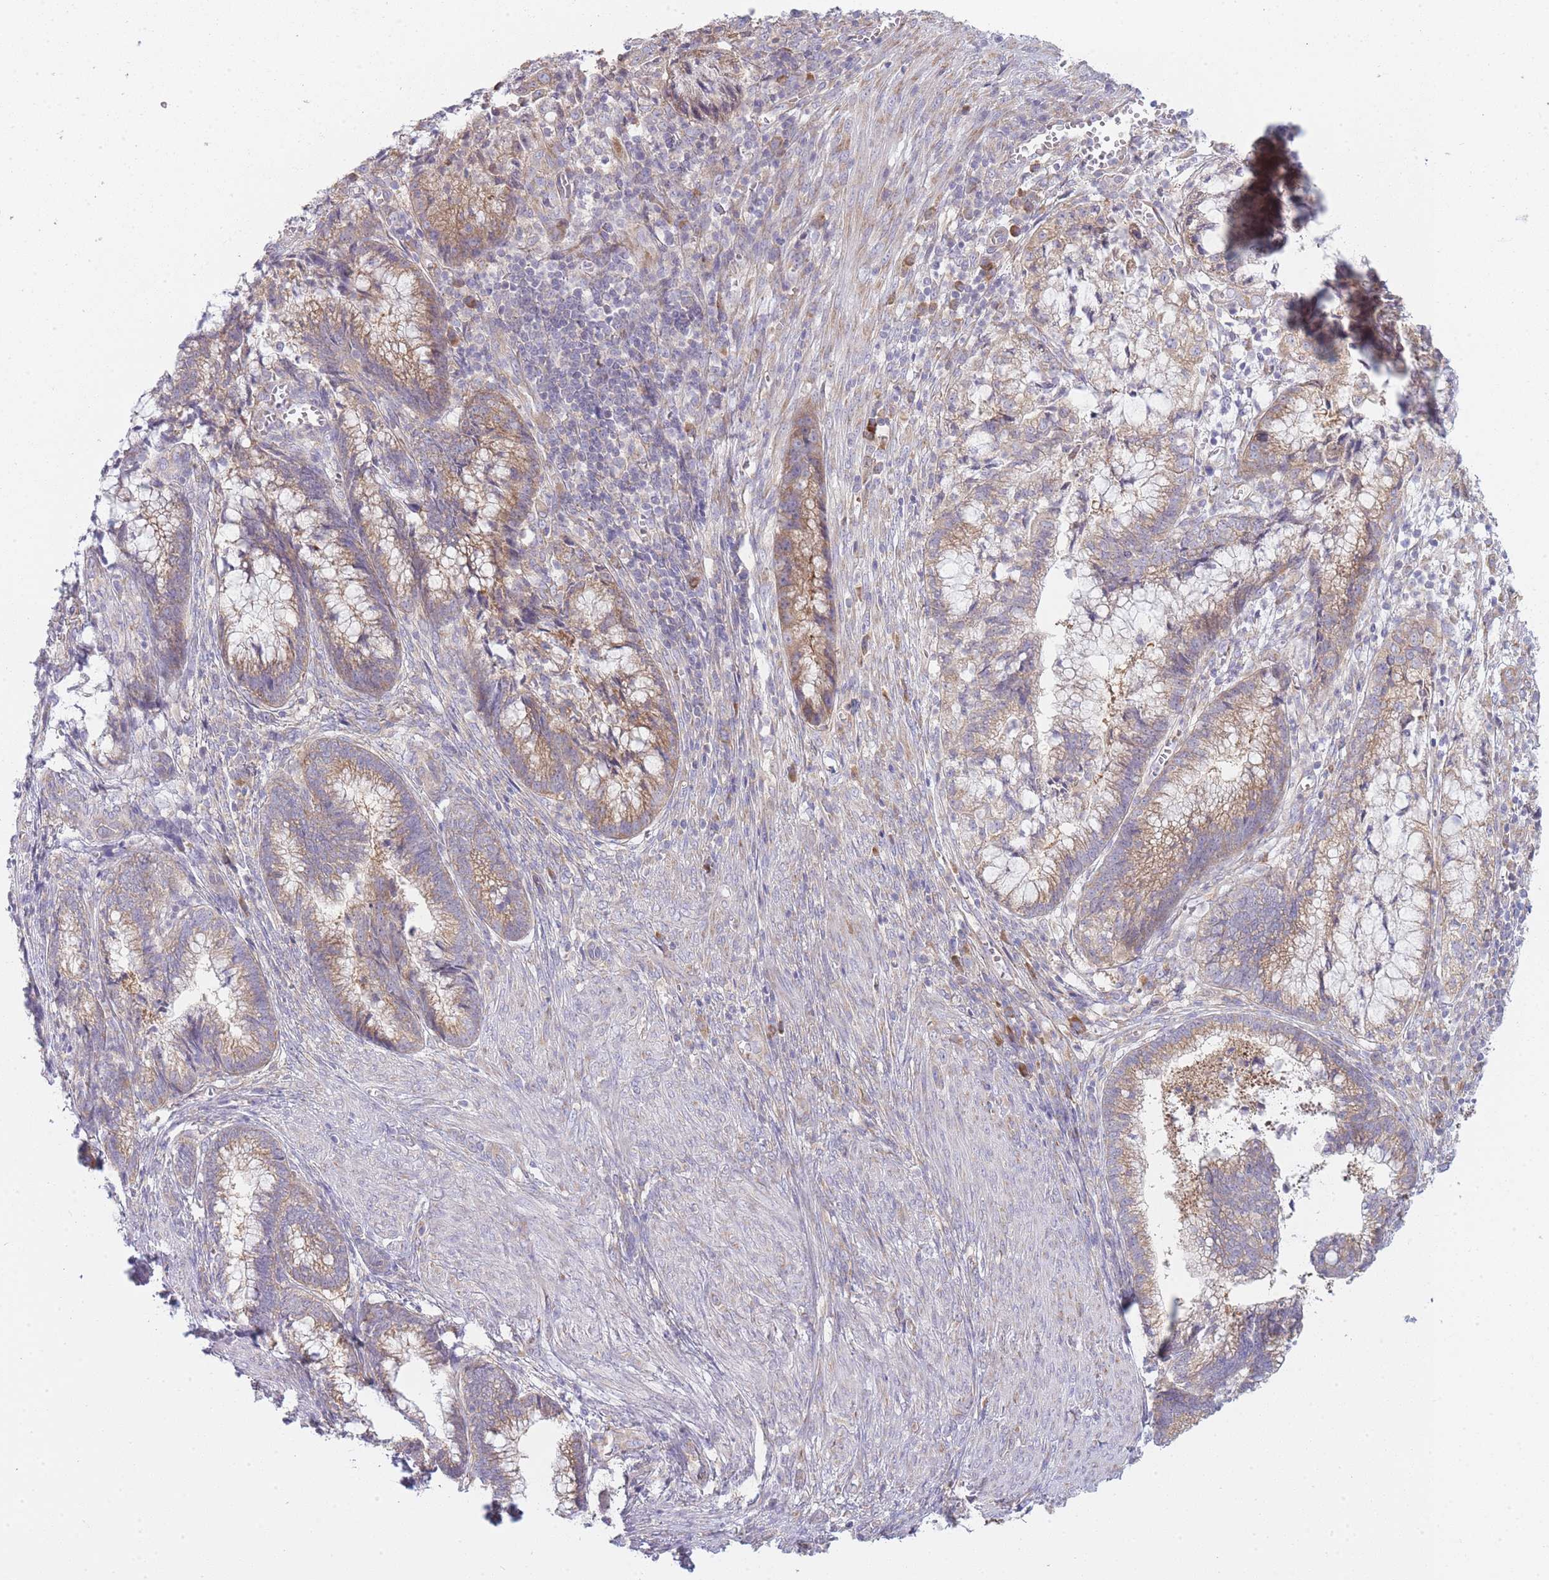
{"staining": {"intensity": "moderate", "quantity": ">75%", "location": "cytoplasmic/membranous"}, "tissue": "cervical cancer", "cell_type": "Tumor cells", "image_type": "cancer", "snomed": [{"axis": "morphology", "description": "Adenocarcinoma, NOS"}, {"axis": "topography", "description": "Cervix"}], "caption": "Immunohistochemical staining of adenocarcinoma (cervical) displays moderate cytoplasmic/membranous protein expression in approximately >75% of tumor cells.", "gene": "OR5L2", "patient": {"sex": "female", "age": 44}}